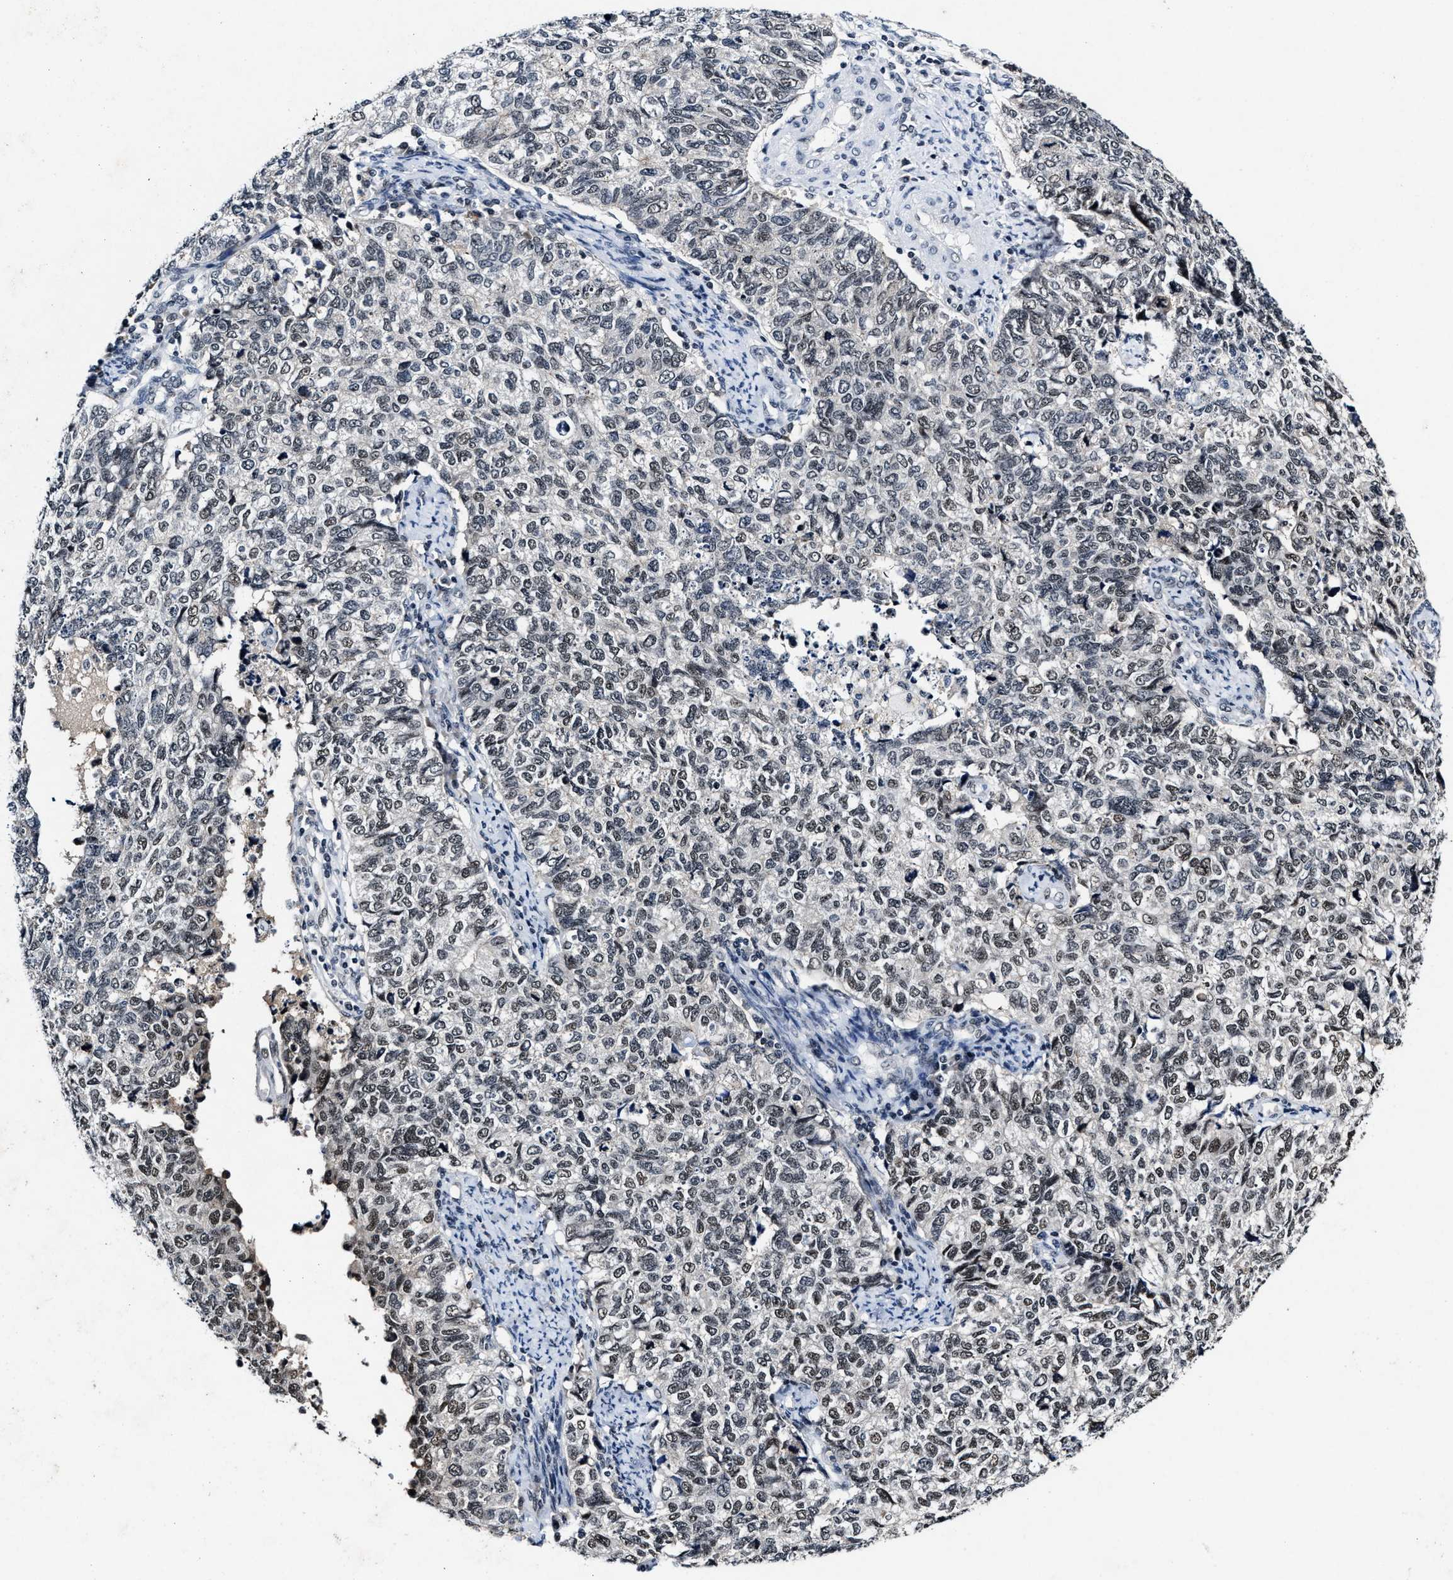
{"staining": {"intensity": "weak", "quantity": "<25%", "location": "nuclear"}, "tissue": "cervical cancer", "cell_type": "Tumor cells", "image_type": "cancer", "snomed": [{"axis": "morphology", "description": "Squamous cell carcinoma, NOS"}, {"axis": "topography", "description": "Cervix"}], "caption": "Squamous cell carcinoma (cervical) was stained to show a protein in brown. There is no significant staining in tumor cells.", "gene": "INIP", "patient": {"sex": "female", "age": 63}}